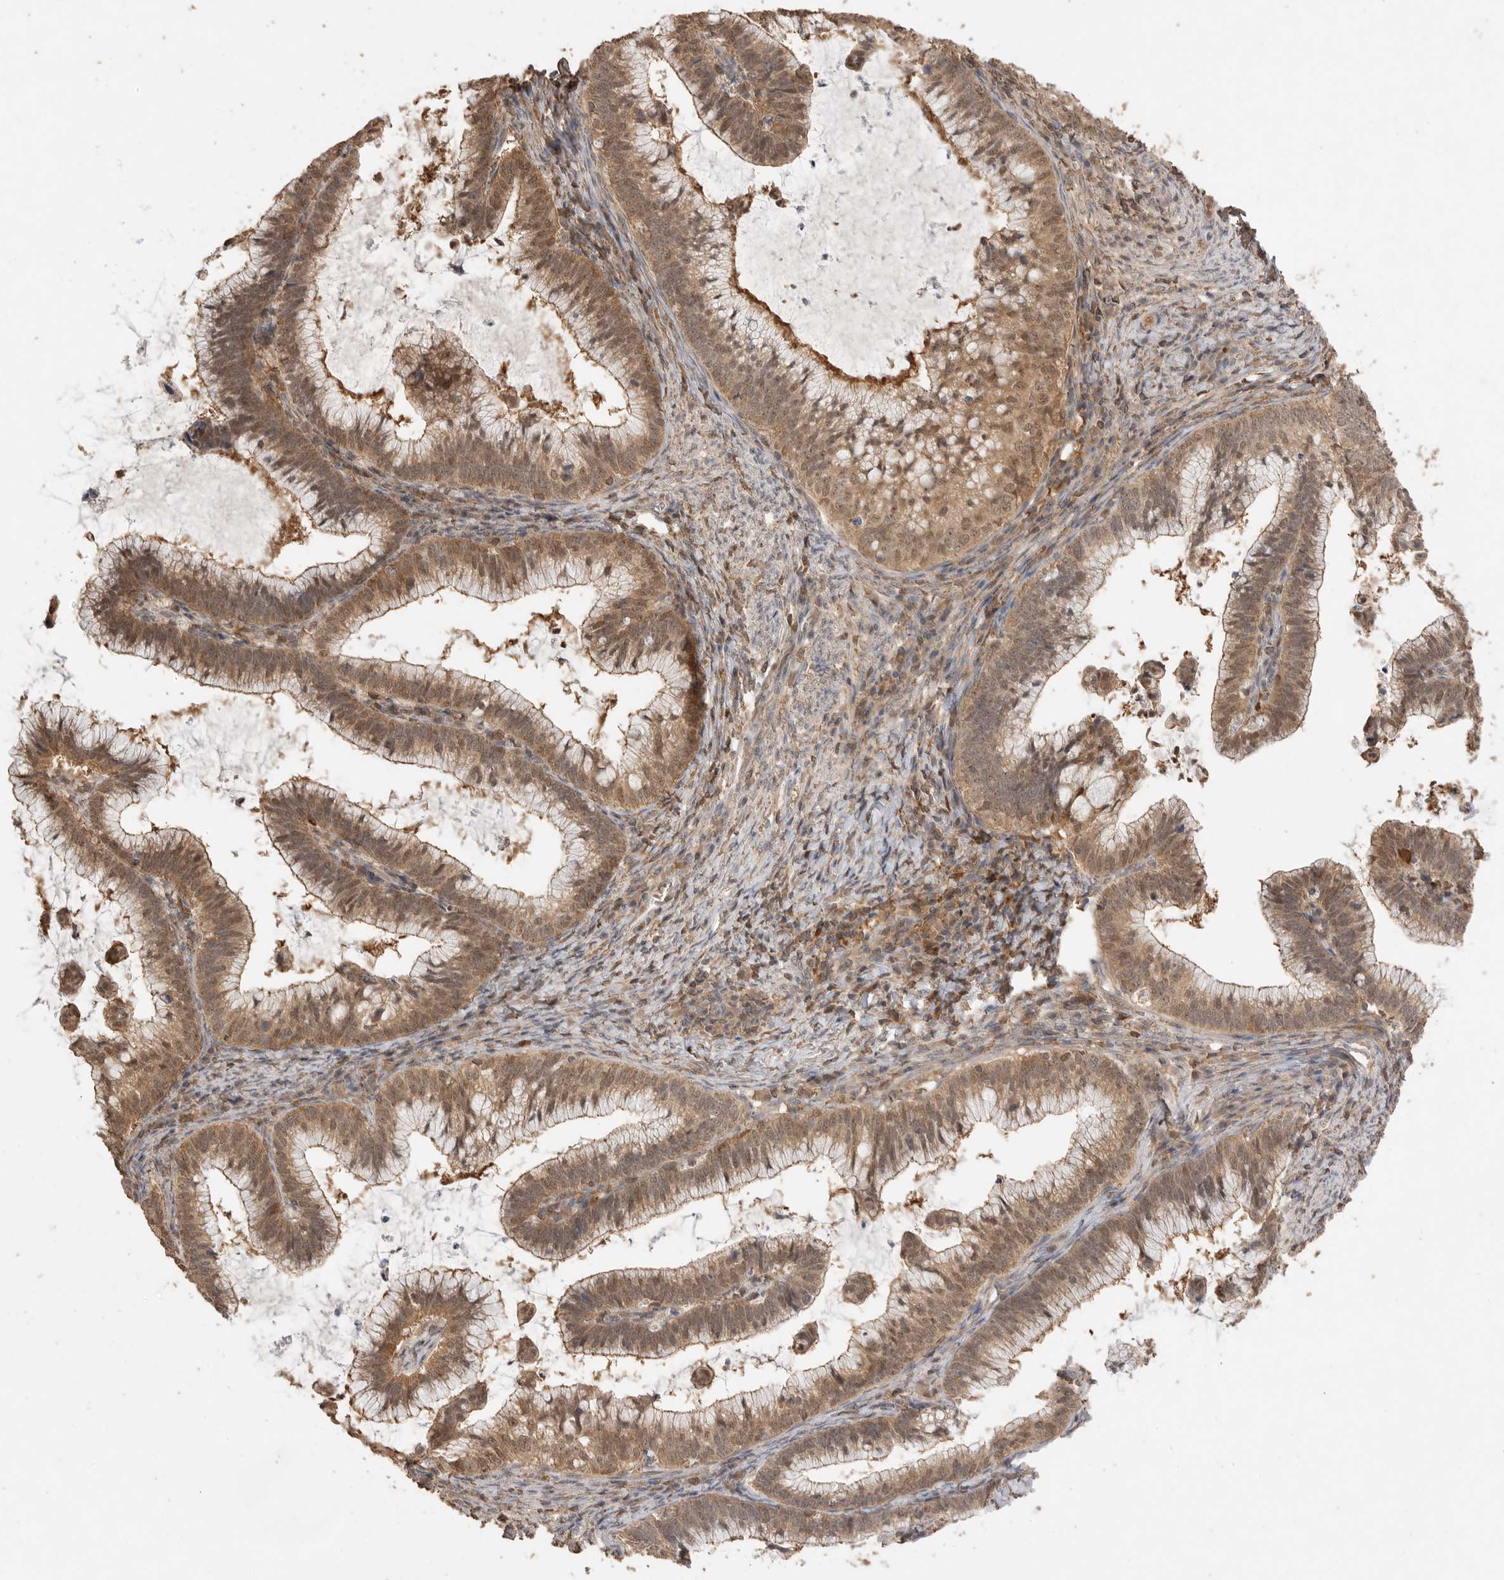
{"staining": {"intensity": "moderate", "quantity": ">75%", "location": "cytoplasmic/membranous,nuclear"}, "tissue": "cervical cancer", "cell_type": "Tumor cells", "image_type": "cancer", "snomed": [{"axis": "morphology", "description": "Adenocarcinoma, NOS"}, {"axis": "topography", "description": "Cervix"}], "caption": "Immunohistochemical staining of cervical adenocarcinoma exhibits medium levels of moderate cytoplasmic/membranous and nuclear protein positivity in about >75% of tumor cells.", "gene": "MAP2K1", "patient": {"sex": "female", "age": 36}}